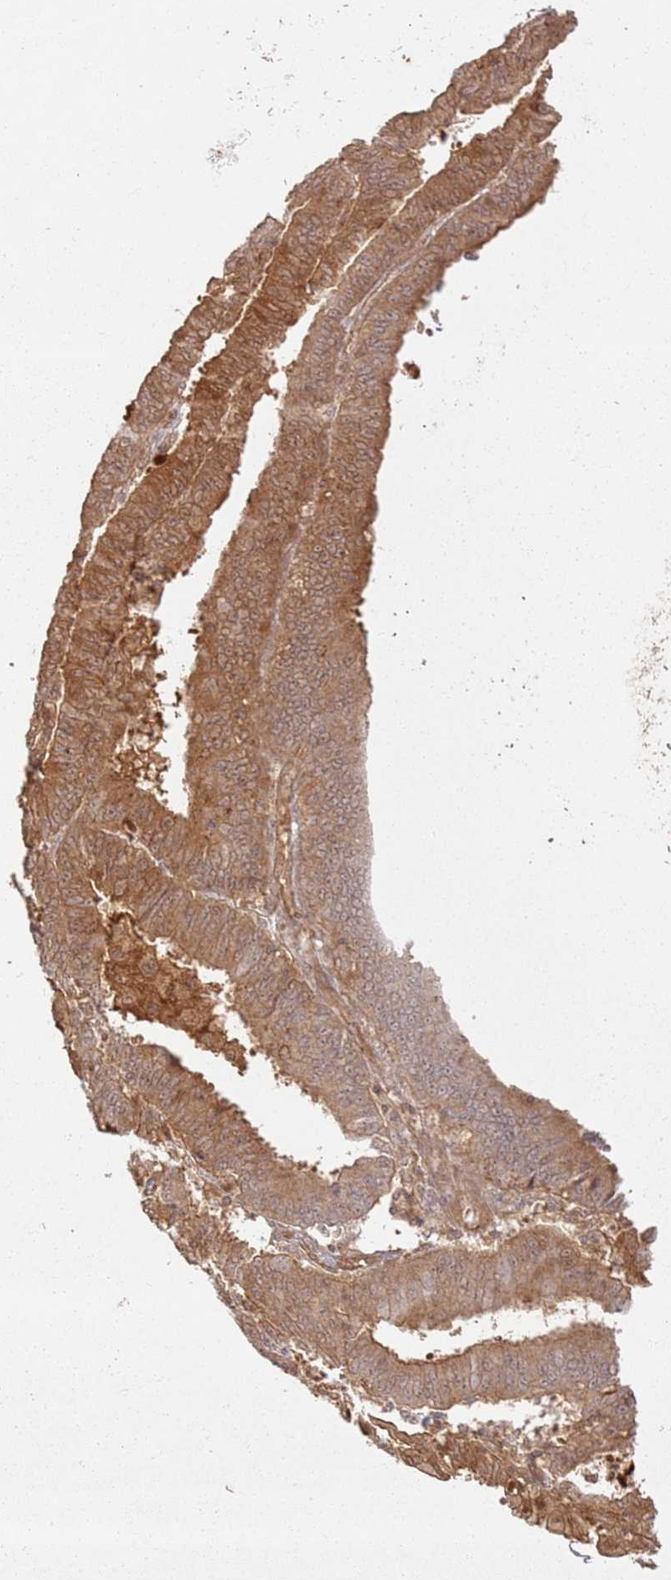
{"staining": {"intensity": "moderate", "quantity": ">75%", "location": "cytoplasmic/membranous"}, "tissue": "endometrial cancer", "cell_type": "Tumor cells", "image_type": "cancer", "snomed": [{"axis": "morphology", "description": "Adenocarcinoma, NOS"}, {"axis": "topography", "description": "Endometrium"}], "caption": "This is an image of immunohistochemistry (IHC) staining of endometrial adenocarcinoma, which shows moderate positivity in the cytoplasmic/membranous of tumor cells.", "gene": "ZNF776", "patient": {"sex": "female", "age": 73}}